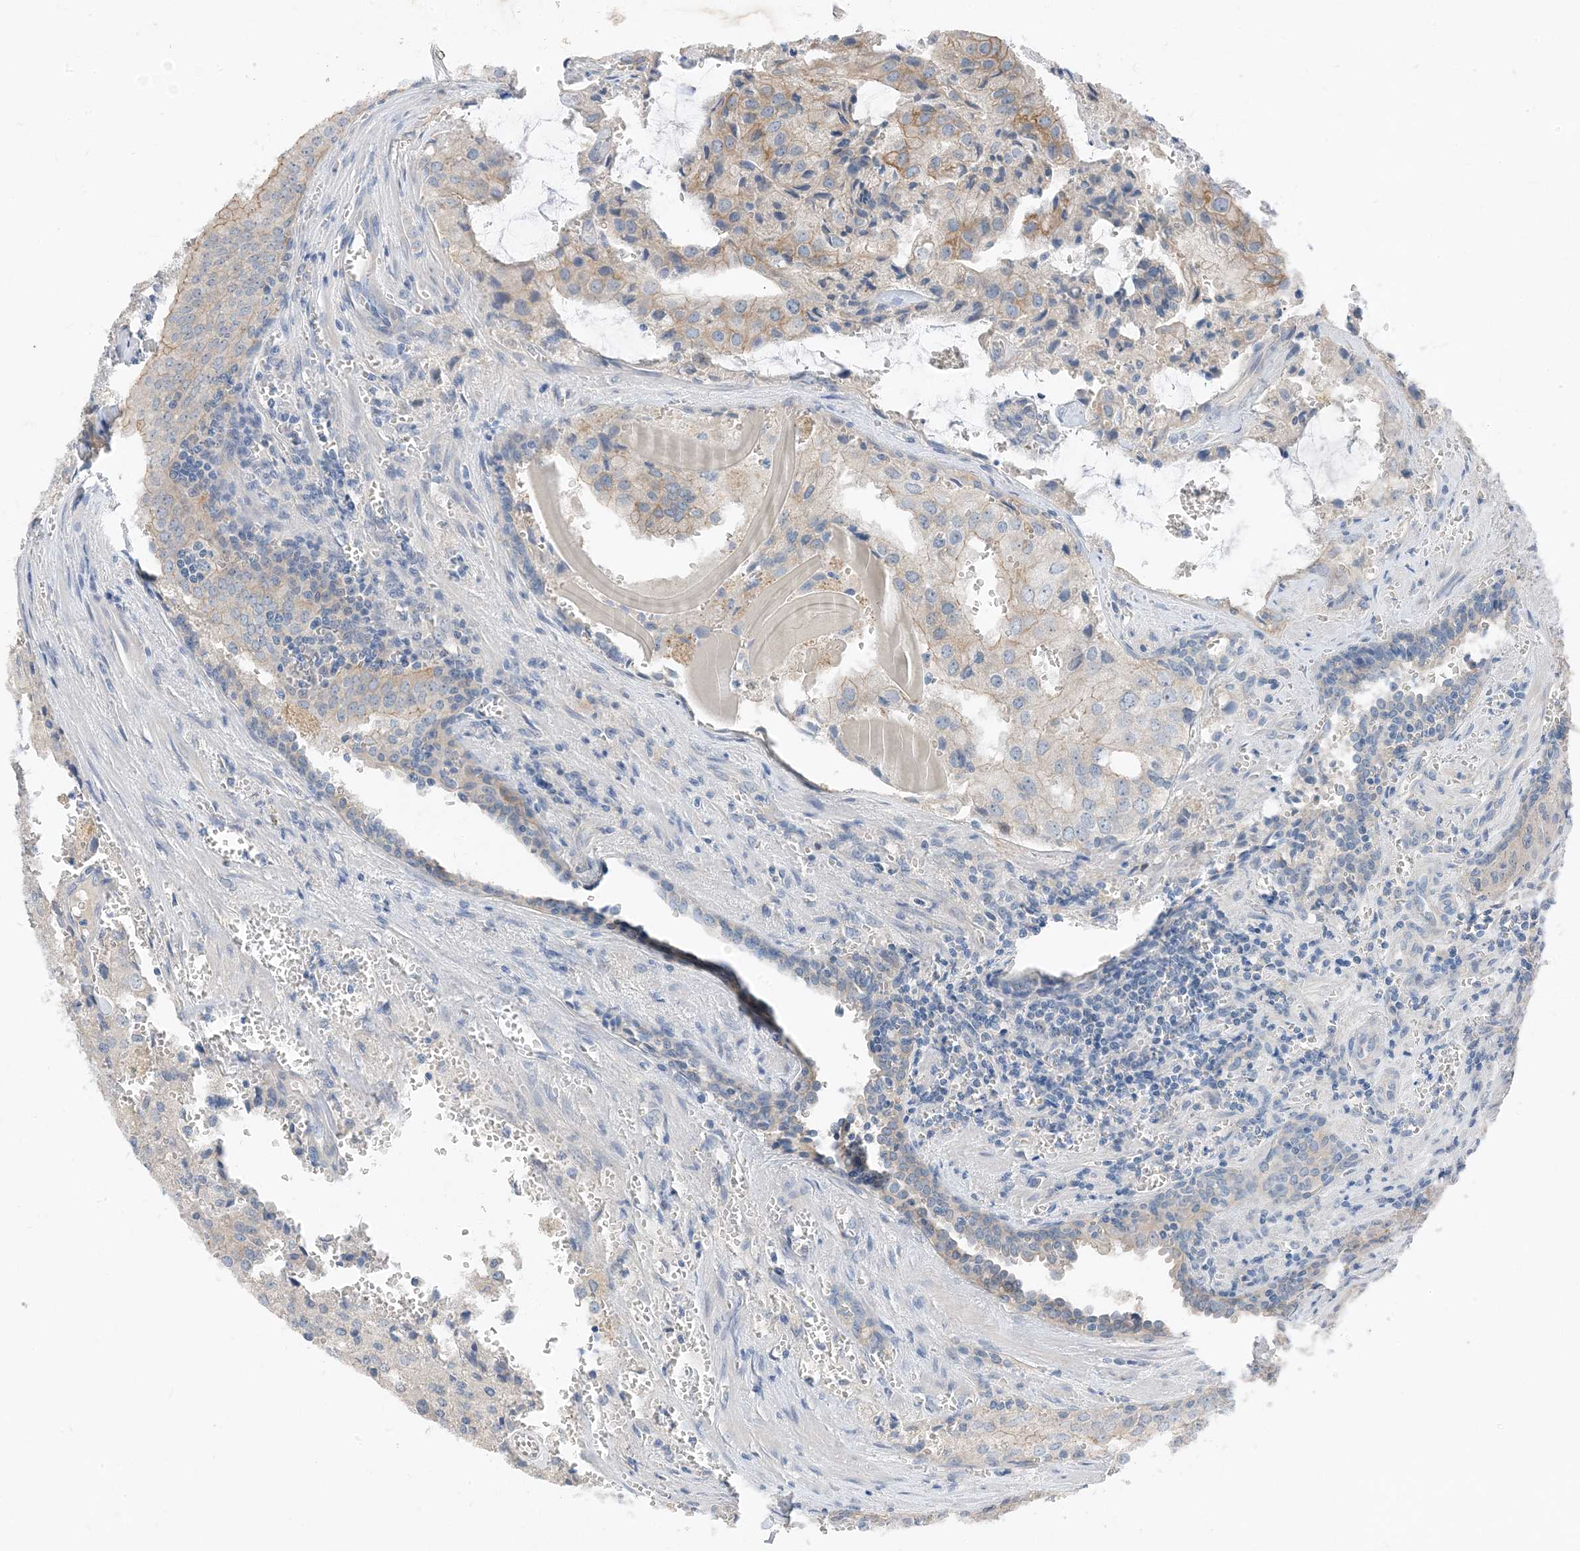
{"staining": {"intensity": "weak", "quantity": "<25%", "location": "cytoplasmic/membranous"}, "tissue": "prostate cancer", "cell_type": "Tumor cells", "image_type": "cancer", "snomed": [{"axis": "morphology", "description": "Adenocarcinoma, High grade"}, {"axis": "topography", "description": "Prostate"}], "caption": "Tumor cells are negative for protein expression in human prostate cancer.", "gene": "NCOA7", "patient": {"sex": "male", "age": 68}}